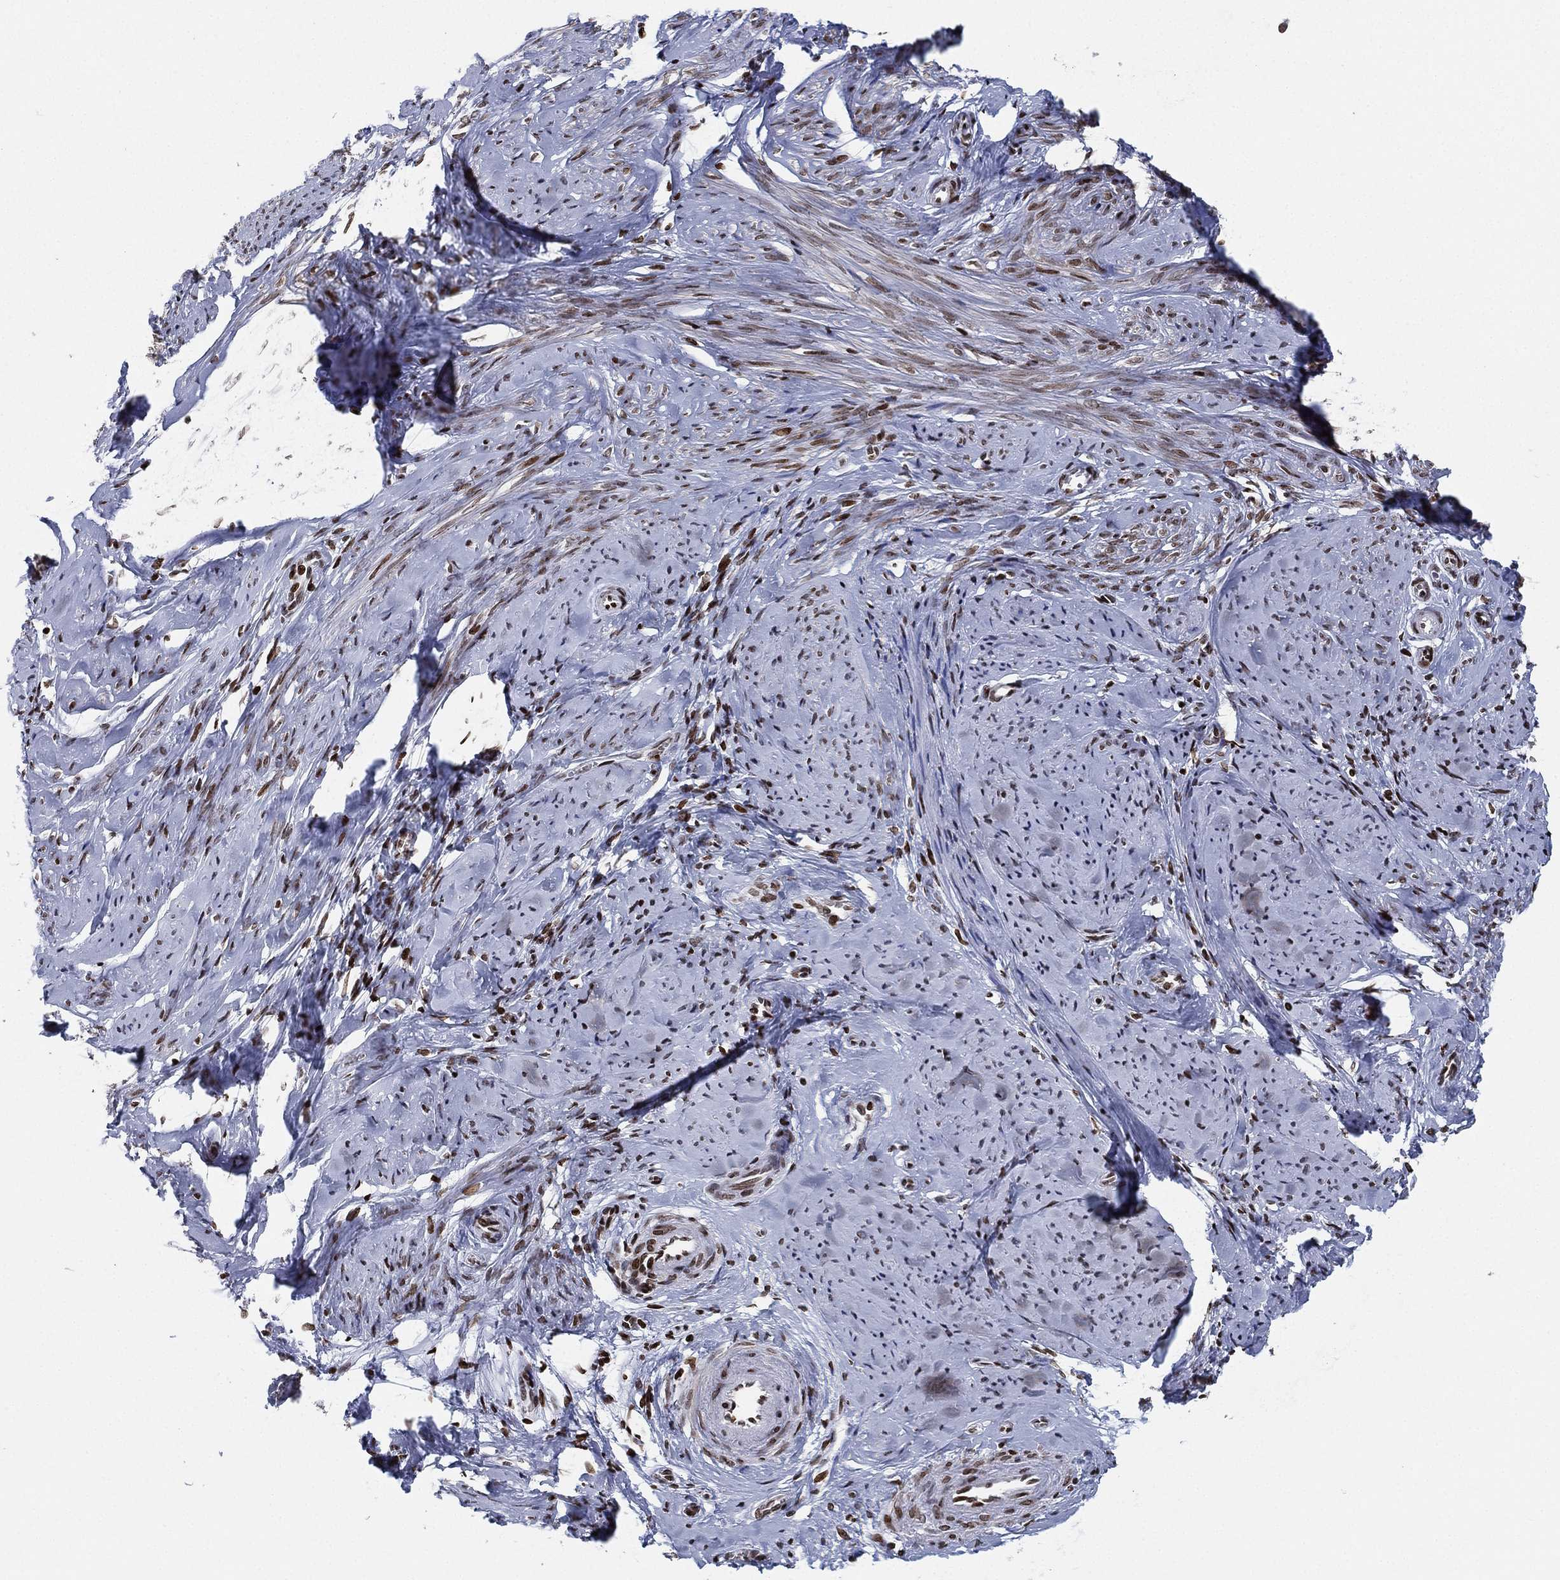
{"staining": {"intensity": "moderate", "quantity": "25%-75%", "location": "nuclear"}, "tissue": "smooth muscle", "cell_type": "Smooth muscle cells", "image_type": "normal", "snomed": [{"axis": "morphology", "description": "Normal tissue, NOS"}, {"axis": "topography", "description": "Smooth muscle"}], "caption": "Immunohistochemical staining of normal human smooth muscle reveals medium levels of moderate nuclear expression in about 25%-75% of smooth muscle cells.", "gene": "MFSD14A", "patient": {"sex": "female", "age": 48}}